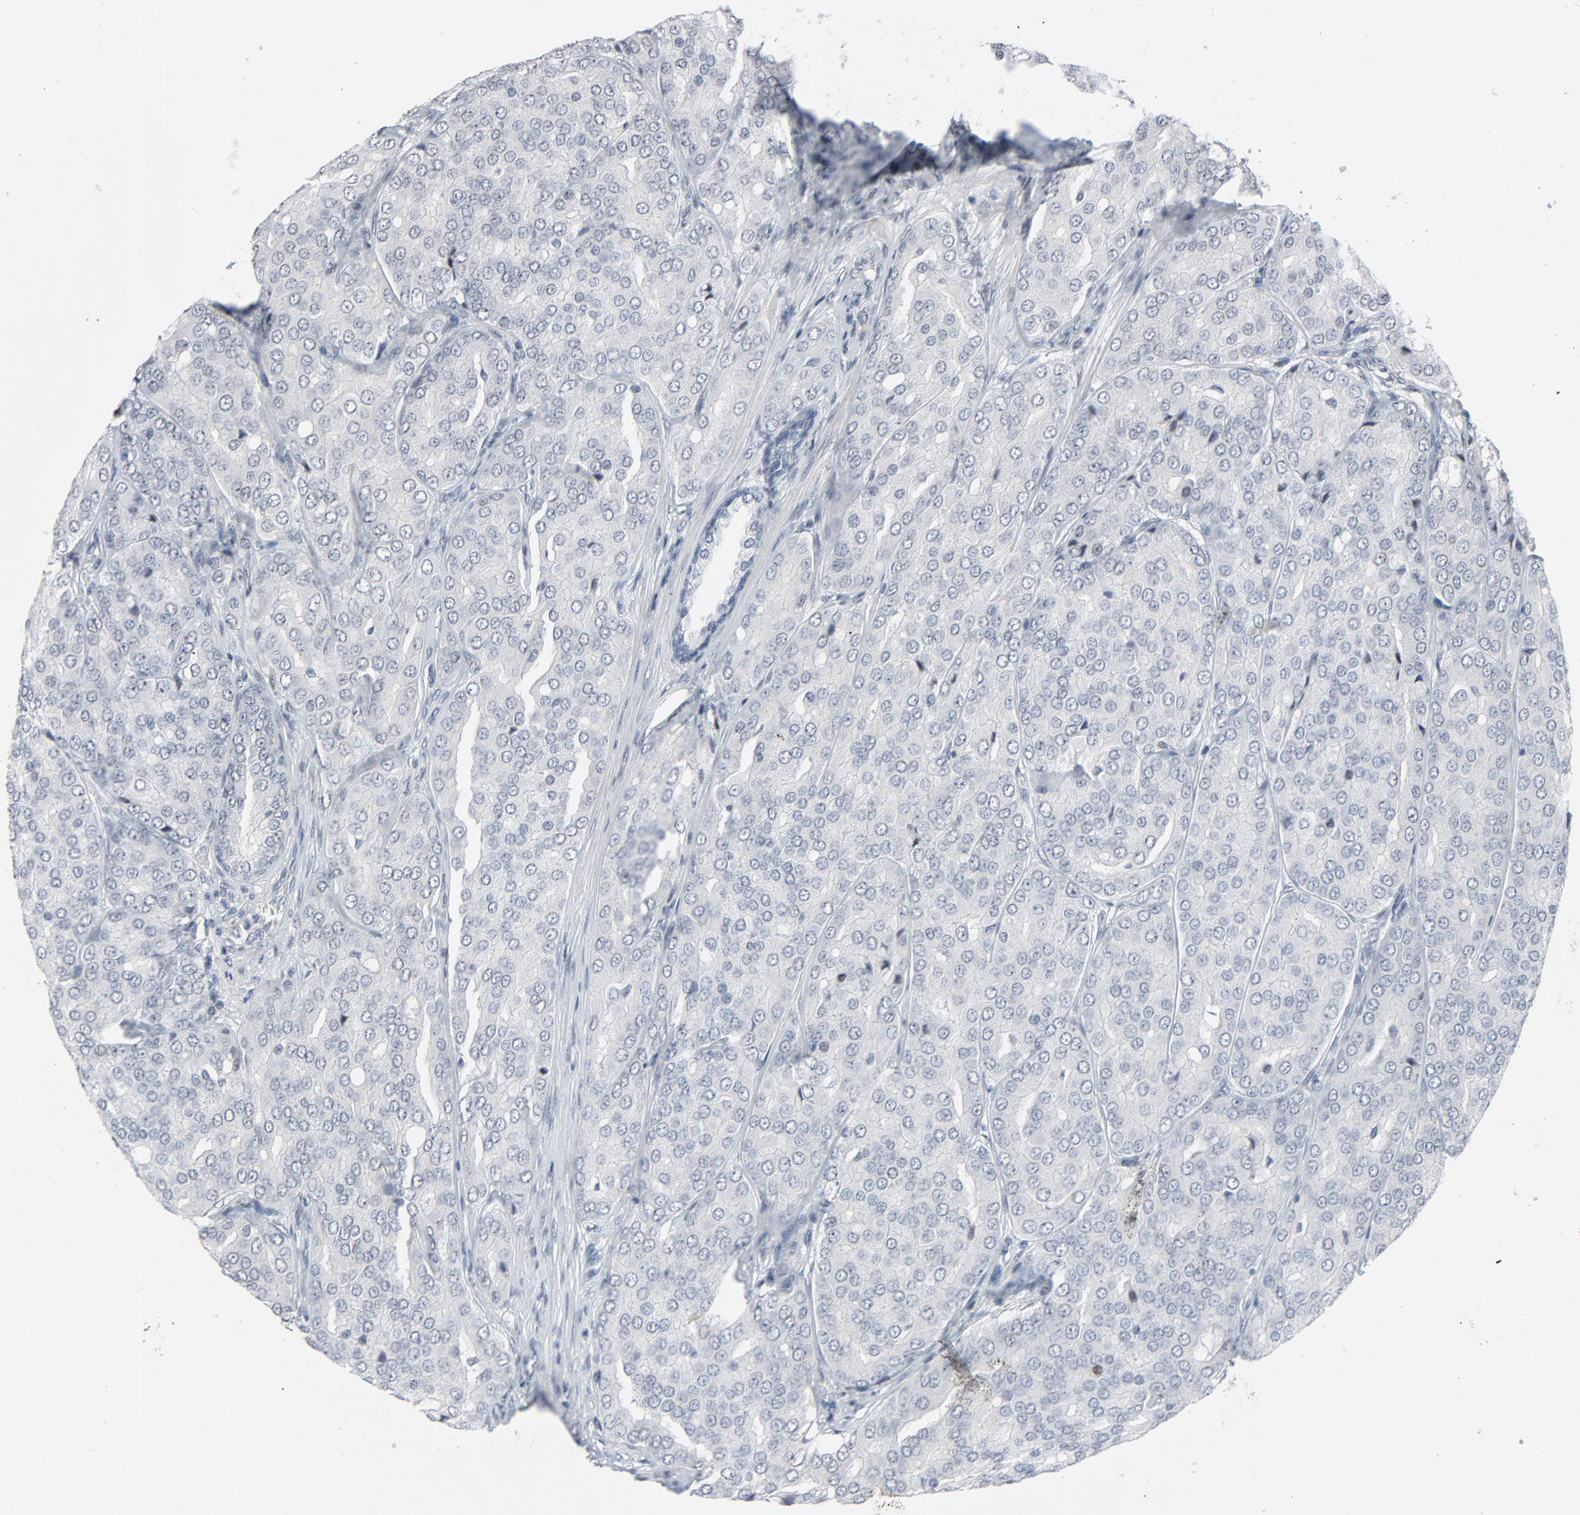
{"staining": {"intensity": "negative", "quantity": "none", "location": "none"}, "tissue": "prostate cancer", "cell_type": "Tumor cells", "image_type": "cancer", "snomed": [{"axis": "morphology", "description": "Adenocarcinoma, High grade"}, {"axis": "topography", "description": "Prostate"}], "caption": "There is no significant positivity in tumor cells of adenocarcinoma (high-grade) (prostate).", "gene": "FSCB", "patient": {"sex": "male", "age": 64}}